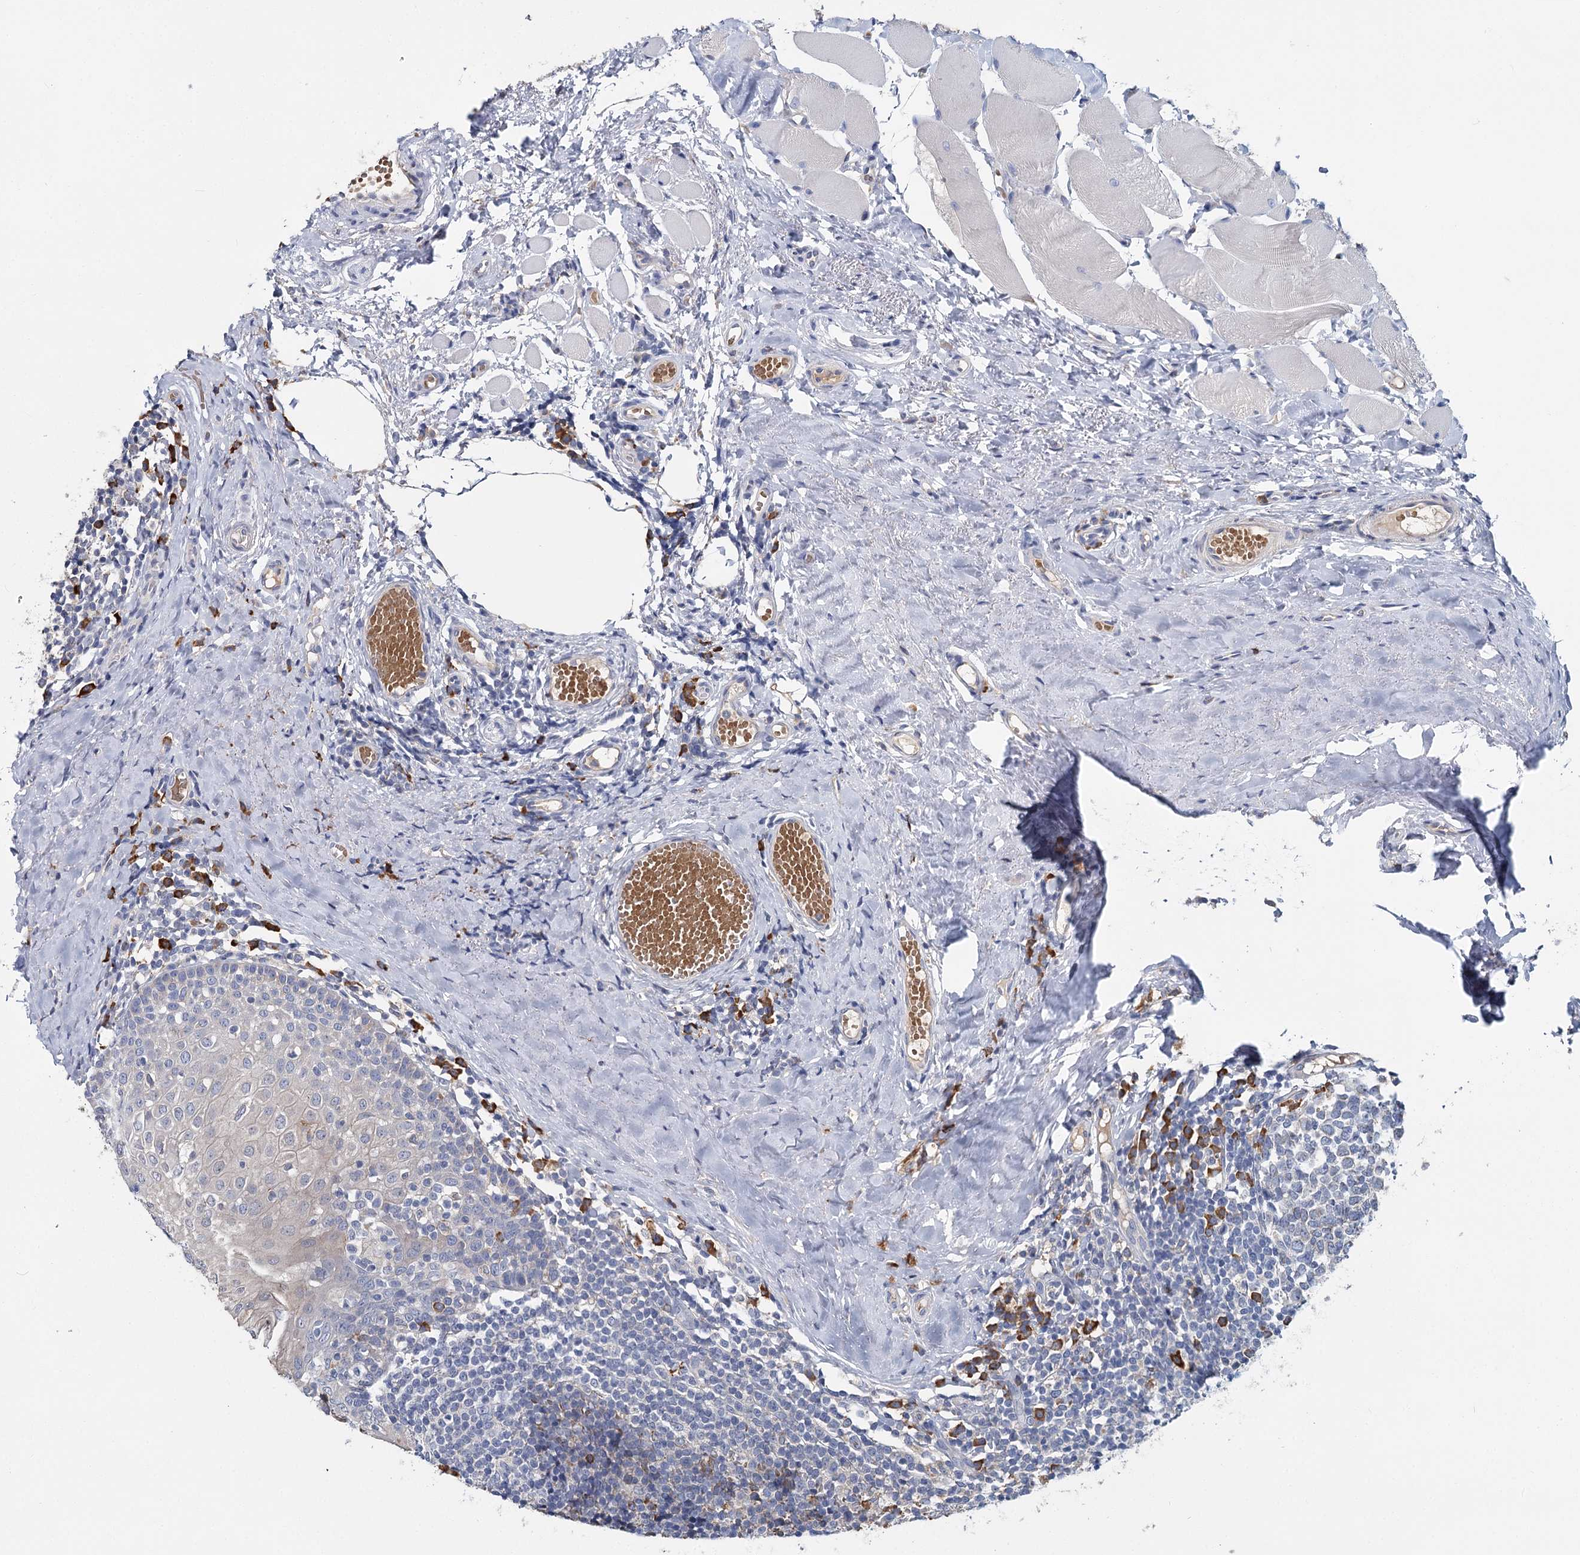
{"staining": {"intensity": "strong", "quantity": "<25%", "location": "cytoplasmic/membranous"}, "tissue": "tonsil", "cell_type": "Germinal center cells", "image_type": "normal", "snomed": [{"axis": "morphology", "description": "Normal tissue, NOS"}, {"axis": "topography", "description": "Tonsil"}], "caption": "High-power microscopy captured an immunohistochemistry histopathology image of benign tonsil, revealing strong cytoplasmic/membranous staining in approximately <25% of germinal center cells. The protein of interest is shown in brown color, while the nuclei are stained blue.", "gene": "ANKRD16", "patient": {"sex": "female", "age": 19}}